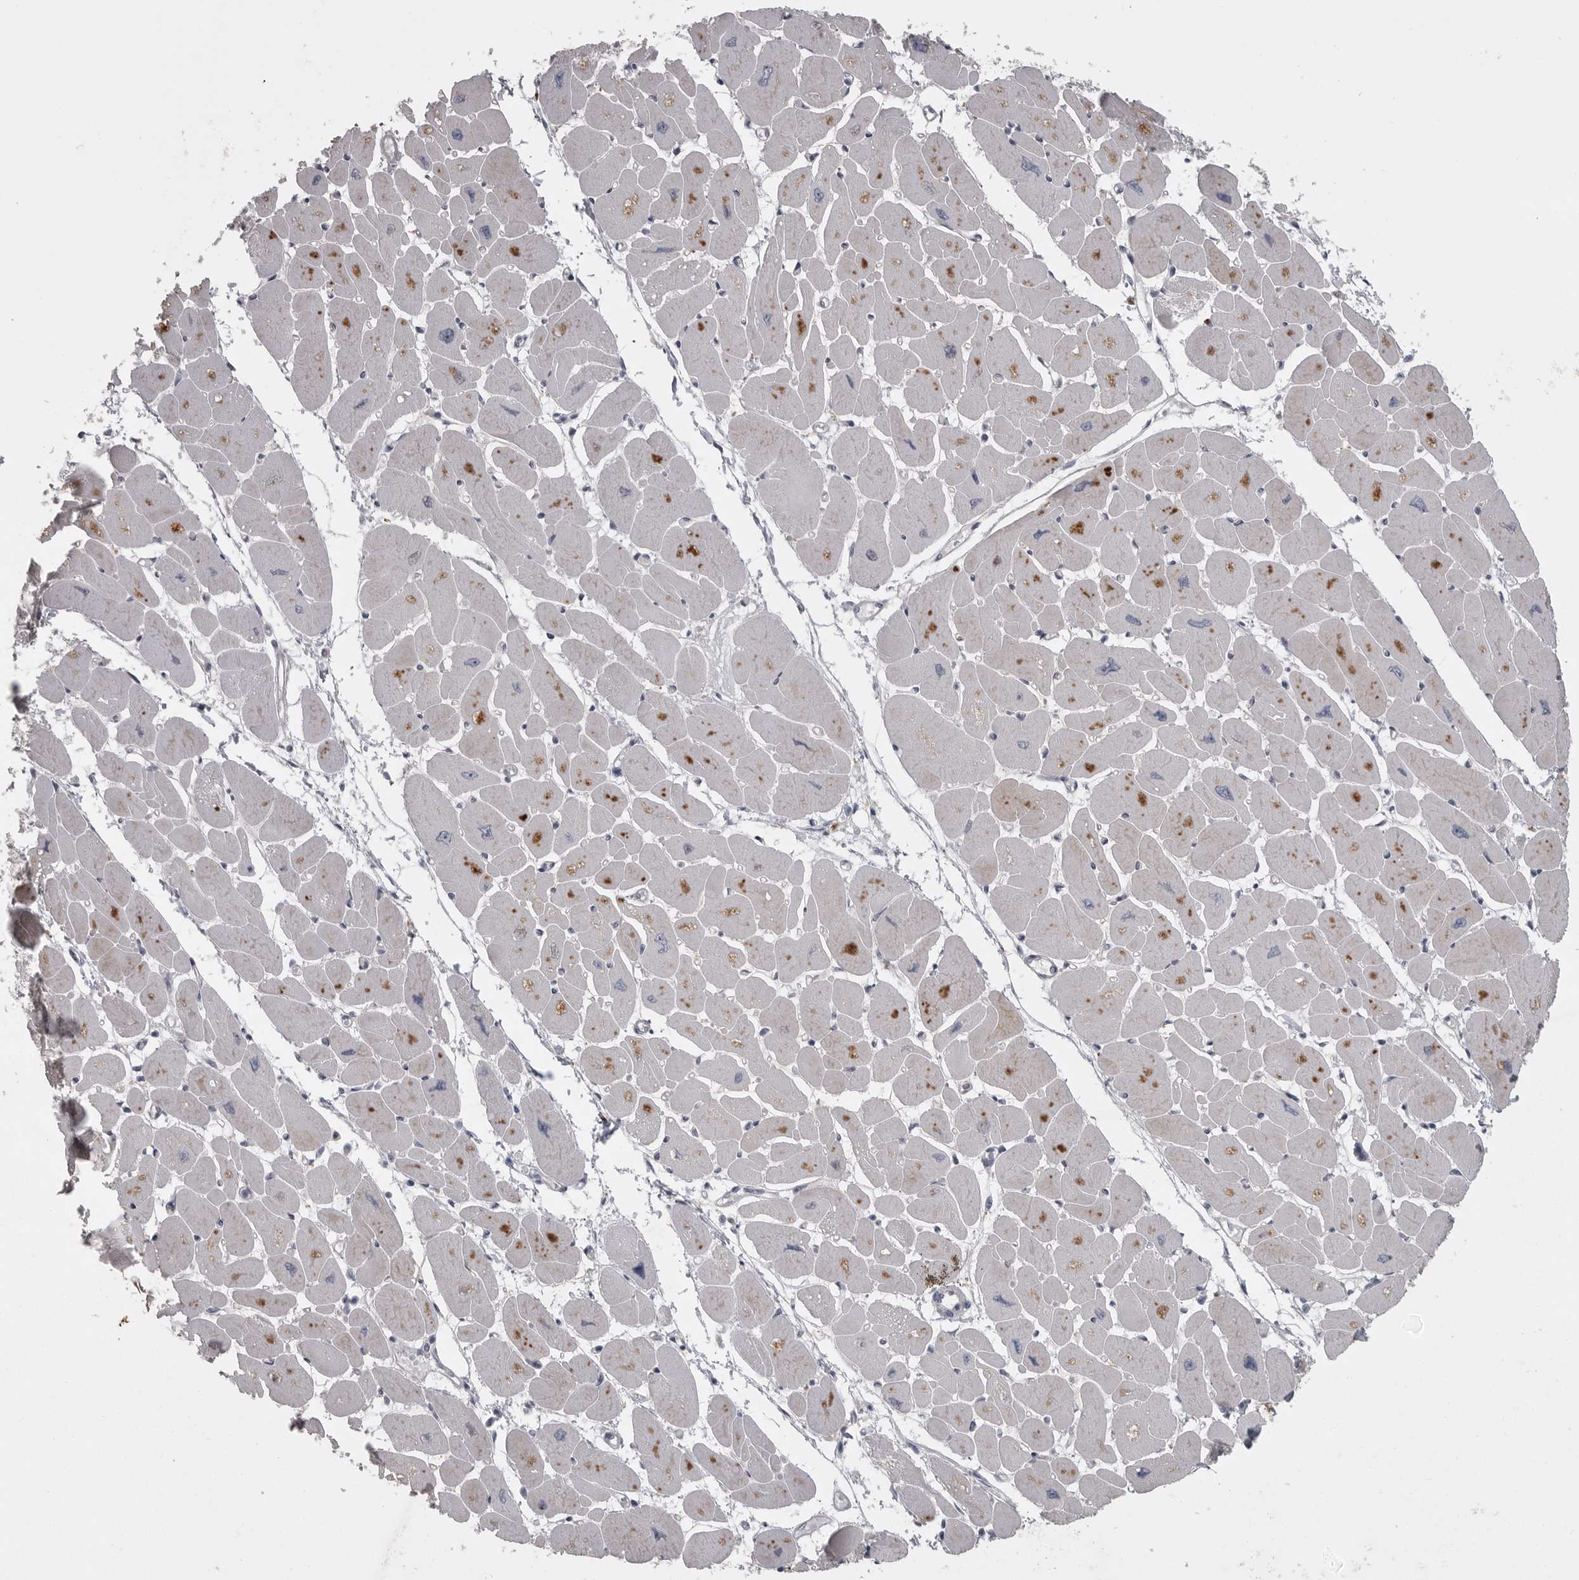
{"staining": {"intensity": "moderate", "quantity": "<25%", "location": "cytoplasmic/membranous"}, "tissue": "heart muscle", "cell_type": "Cardiomyocytes", "image_type": "normal", "snomed": [{"axis": "morphology", "description": "Normal tissue, NOS"}, {"axis": "topography", "description": "Heart"}], "caption": "This image demonstrates immunohistochemistry staining of normal human heart muscle, with low moderate cytoplasmic/membranous expression in about <25% of cardiomyocytes.", "gene": "PHF13", "patient": {"sex": "female", "age": 54}}